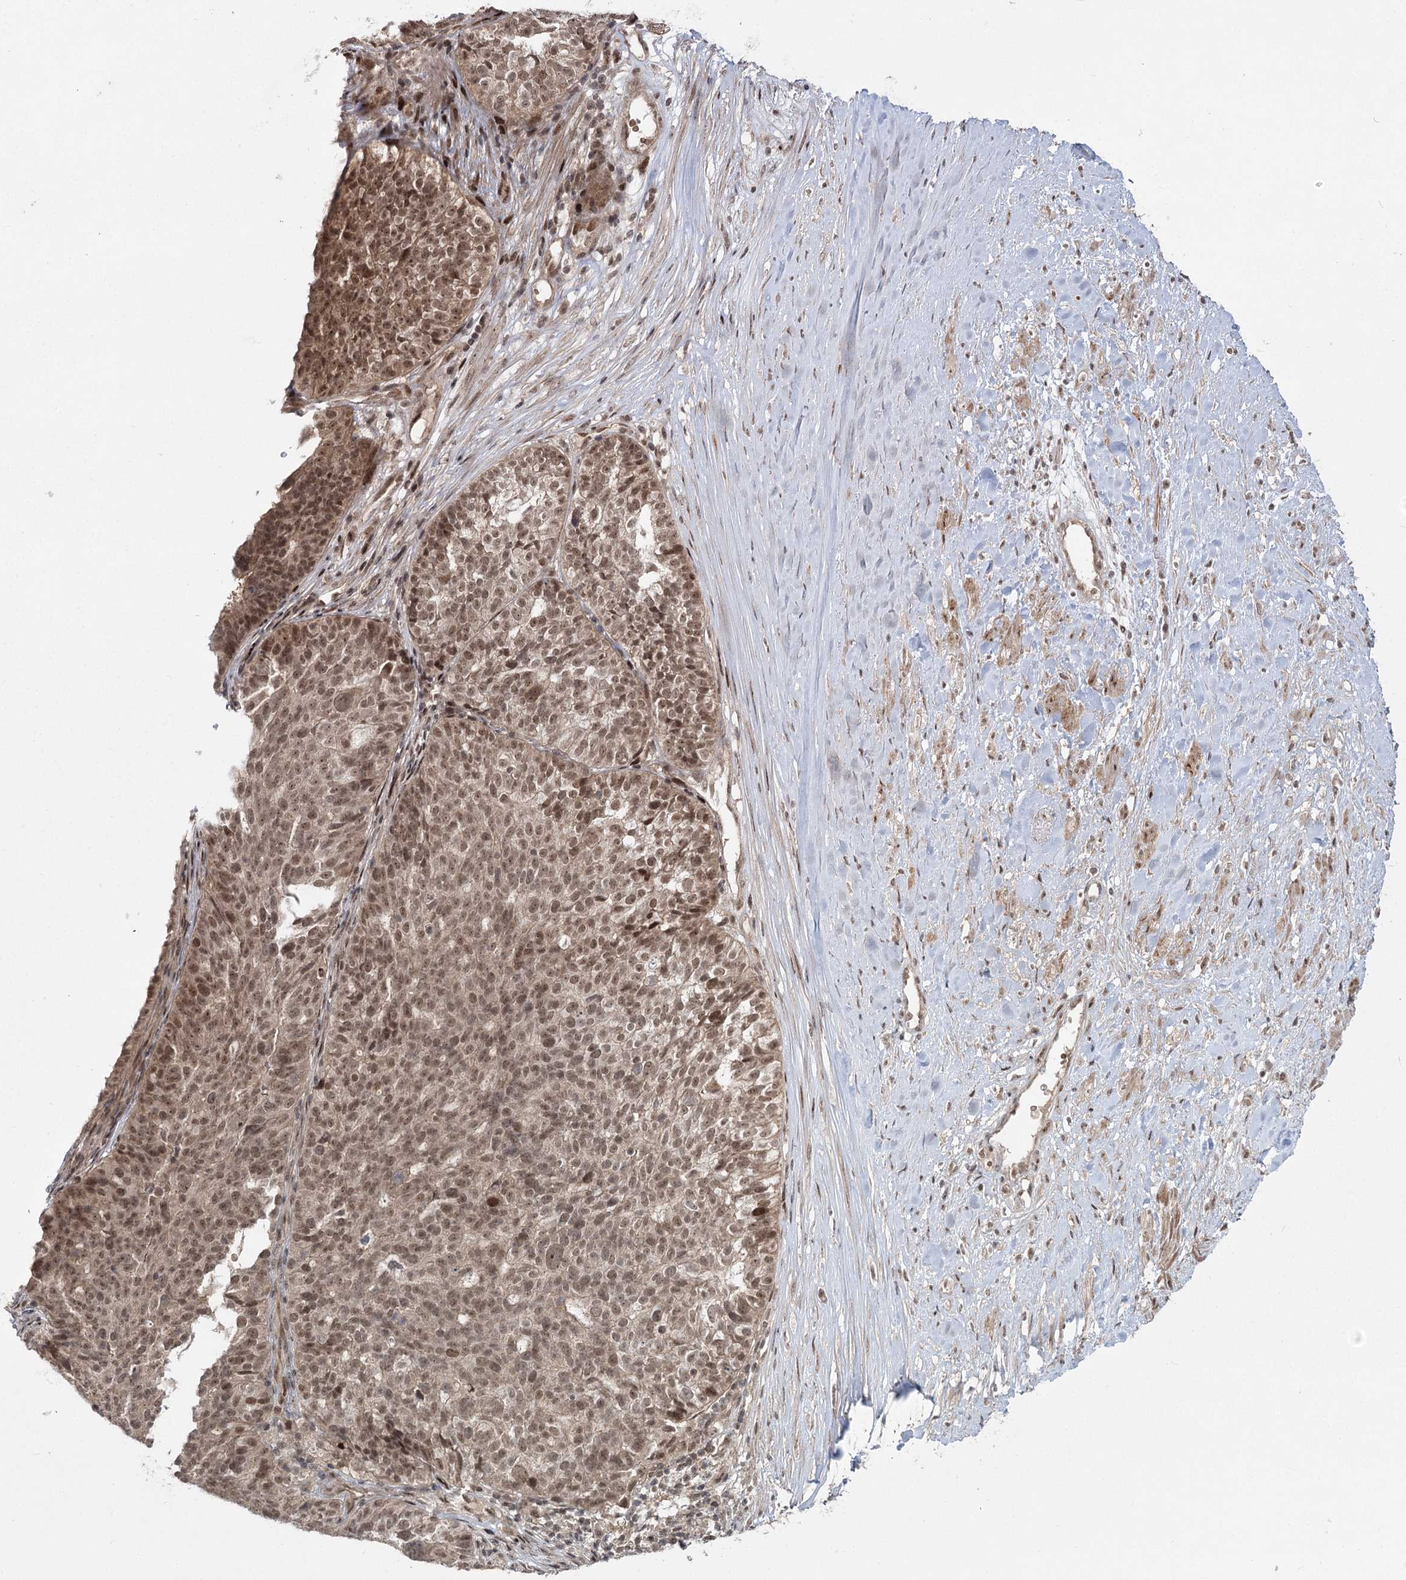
{"staining": {"intensity": "moderate", "quantity": ">75%", "location": "nuclear"}, "tissue": "ovarian cancer", "cell_type": "Tumor cells", "image_type": "cancer", "snomed": [{"axis": "morphology", "description": "Cystadenocarcinoma, serous, NOS"}, {"axis": "topography", "description": "Ovary"}], "caption": "Serous cystadenocarcinoma (ovarian) stained with a protein marker displays moderate staining in tumor cells.", "gene": "HELQ", "patient": {"sex": "female", "age": 59}}